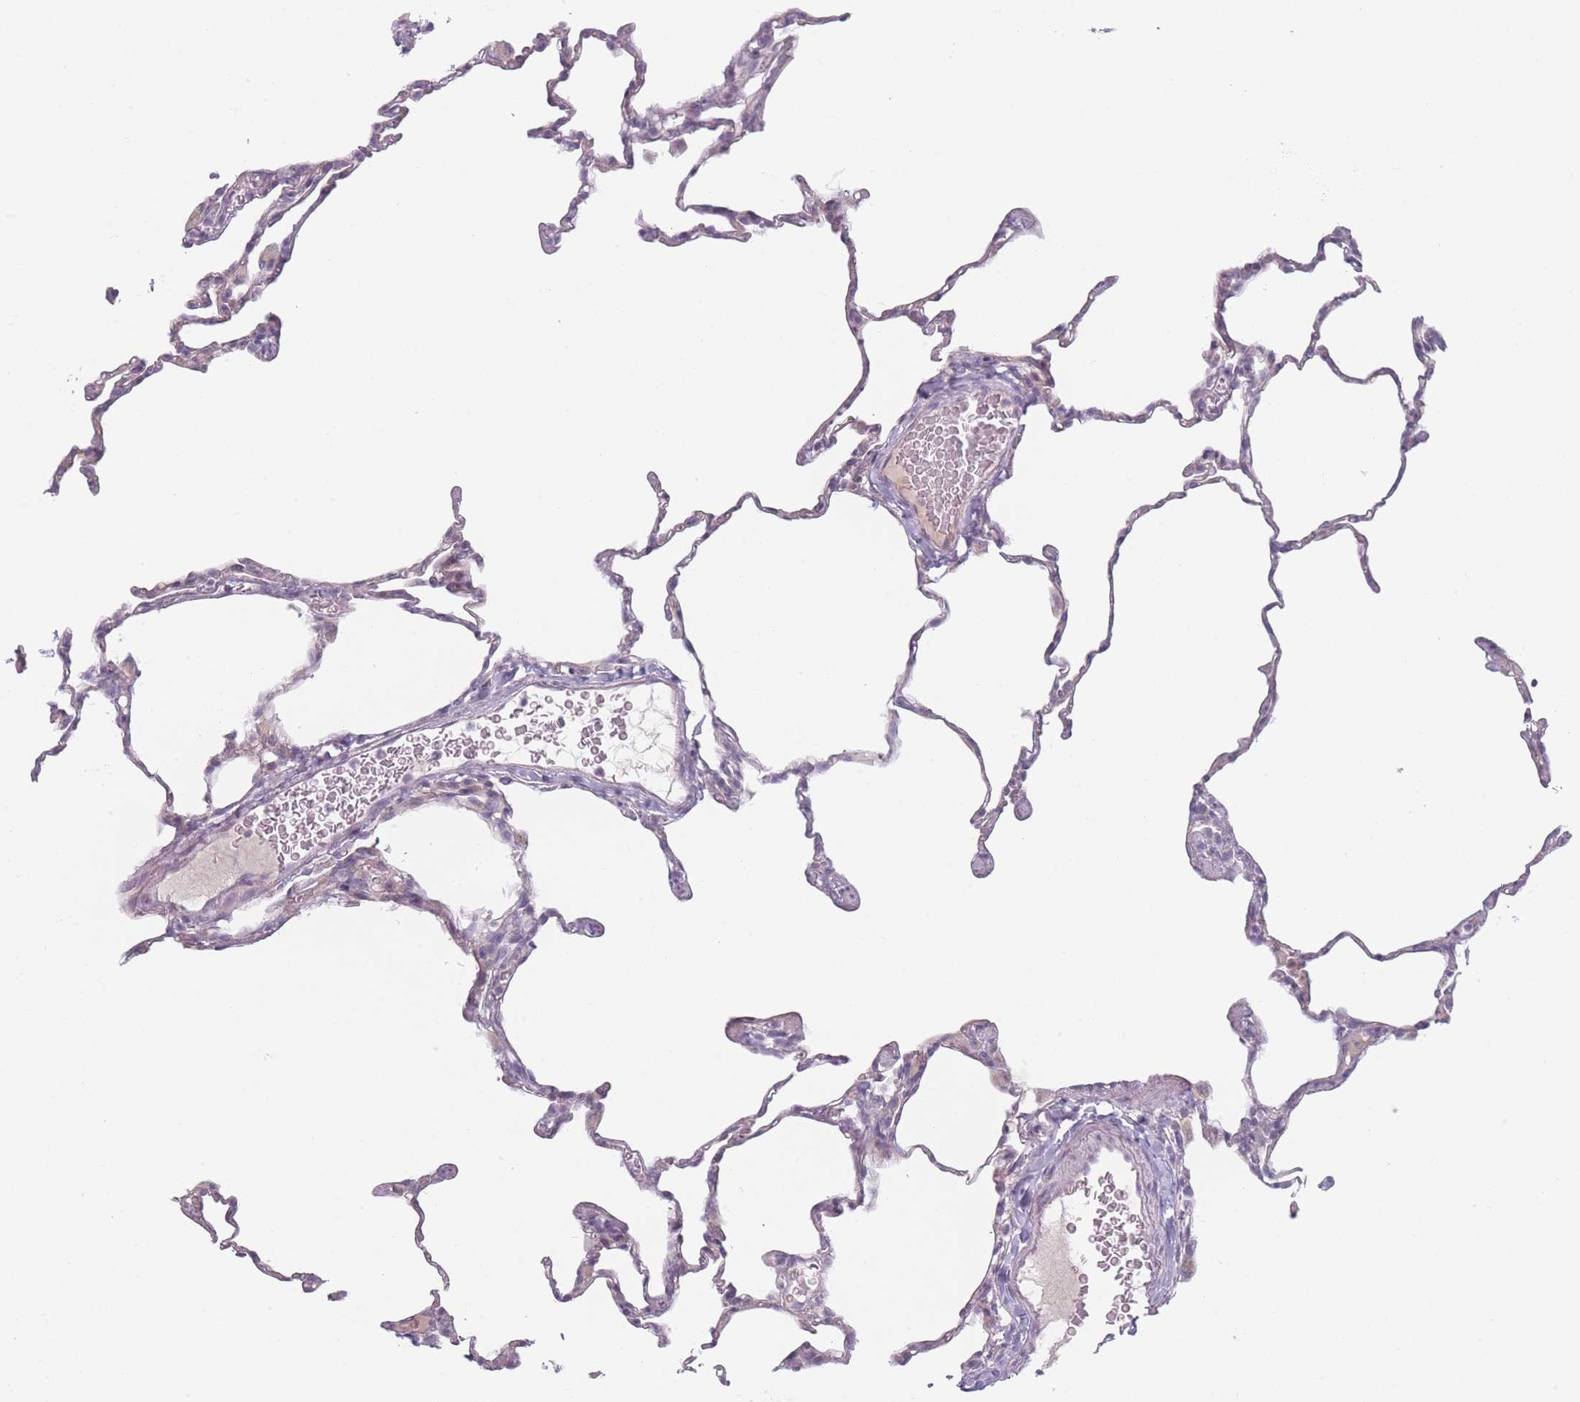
{"staining": {"intensity": "negative", "quantity": "none", "location": "none"}, "tissue": "lung", "cell_type": "Alveolar cells", "image_type": "normal", "snomed": [{"axis": "morphology", "description": "Normal tissue, NOS"}, {"axis": "topography", "description": "Lung"}], "caption": "Immunohistochemical staining of benign human lung exhibits no significant staining in alveolar cells. The staining is performed using DAB brown chromogen with nuclei counter-stained in using hematoxylin.", "gene": "RASL10B", "patient": {"sex": "male", "age": 20}}